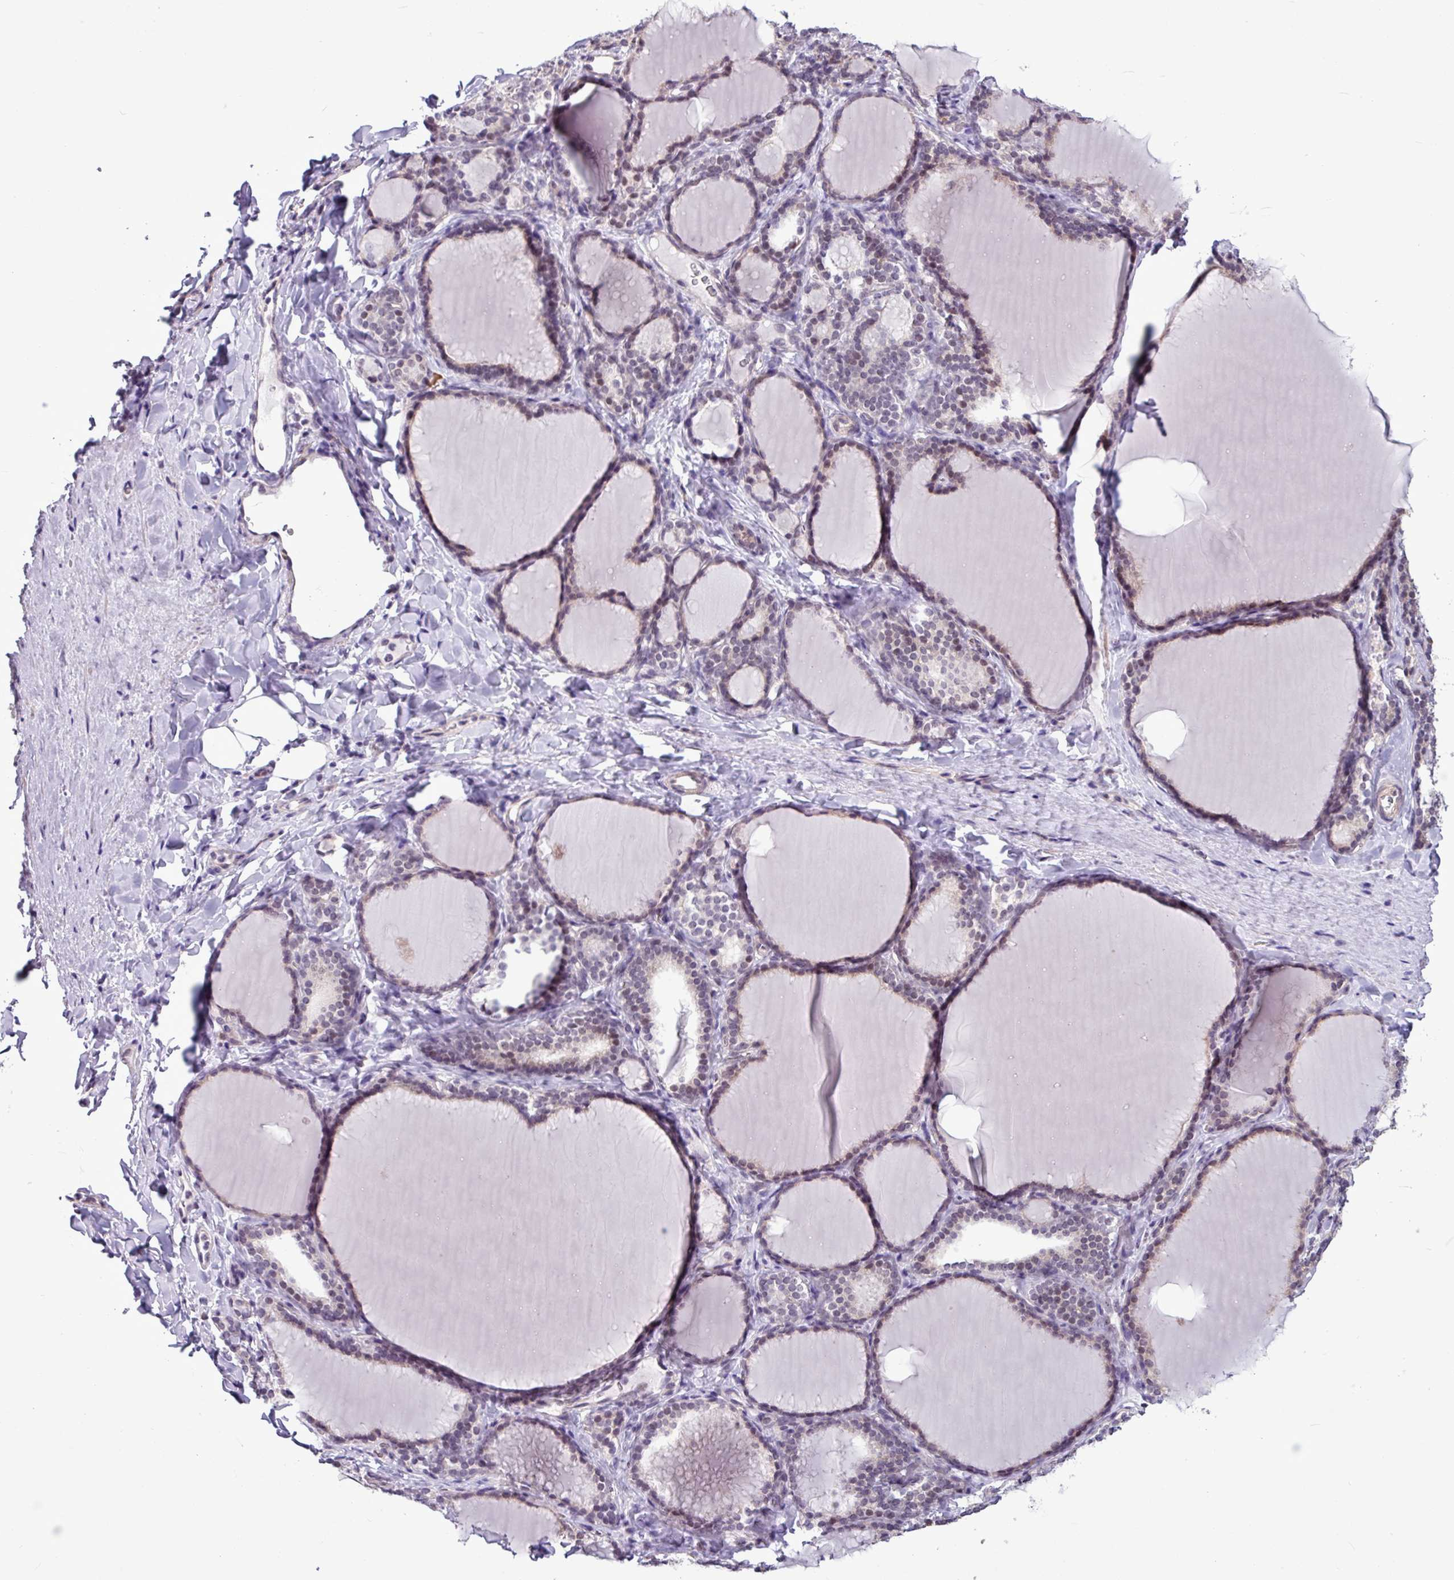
{"staining": {"intensity": "moderate", "quantity": "25%-75%", "location": "nuclear"}, "tissue": "thyroid gland", "cell_type": "Glandular cells", "image_type": "normal", "snomed": [{"axis": "morphology", "description": "Normal tissue, NOS"}, {"axis": "topography", "description": "Thyroid gland"}], "caption": "Glandular cells demonstrate moderate nuclear staining in about 25%-75% of cells in unremarkable thyroid gland.", "gene": "UTP18", "patient": {"sex": "female", "age": 31}}